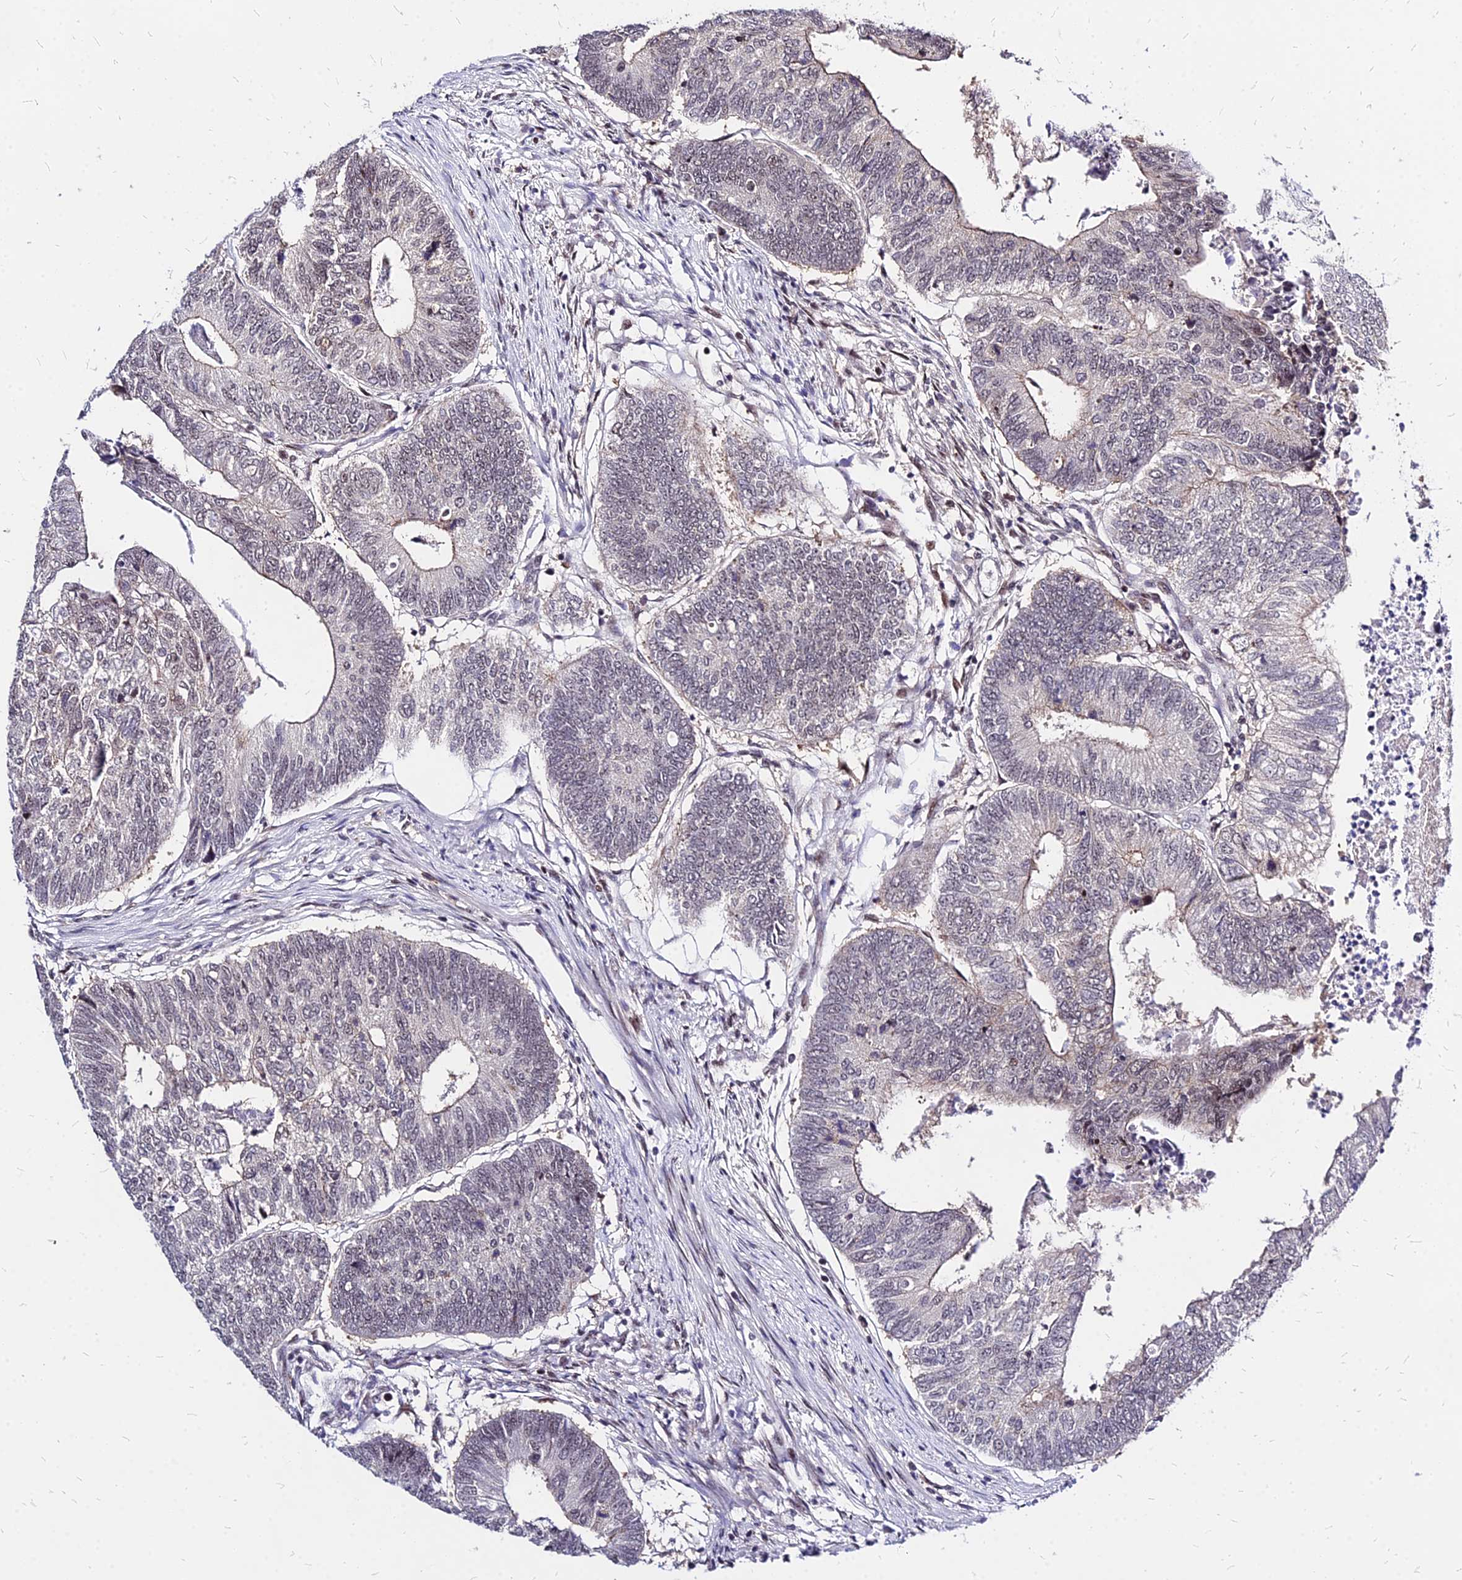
{"staining": {"intensity": "moderate", "quantity": "<25%", "location": "cytoplasmic/membranous"}, "tissue": "colorectal cancer", "cell_type": "Tumor cells", "image_type": "cancer", "snomed": [{"axis": "morphology", "description": "Adenocarcinoma, NOS"}, {"axis": "topography", "description": "Colon"}], "caption": "There is low levels of moderate cytoplasmic/membranous staining in tumor cells of colorectal adenocarcinoma, as demonstrated by immunohistochemical staining (brown color).", "gene": "DDX55", "patient": {"sex": "female", "age": 67}}